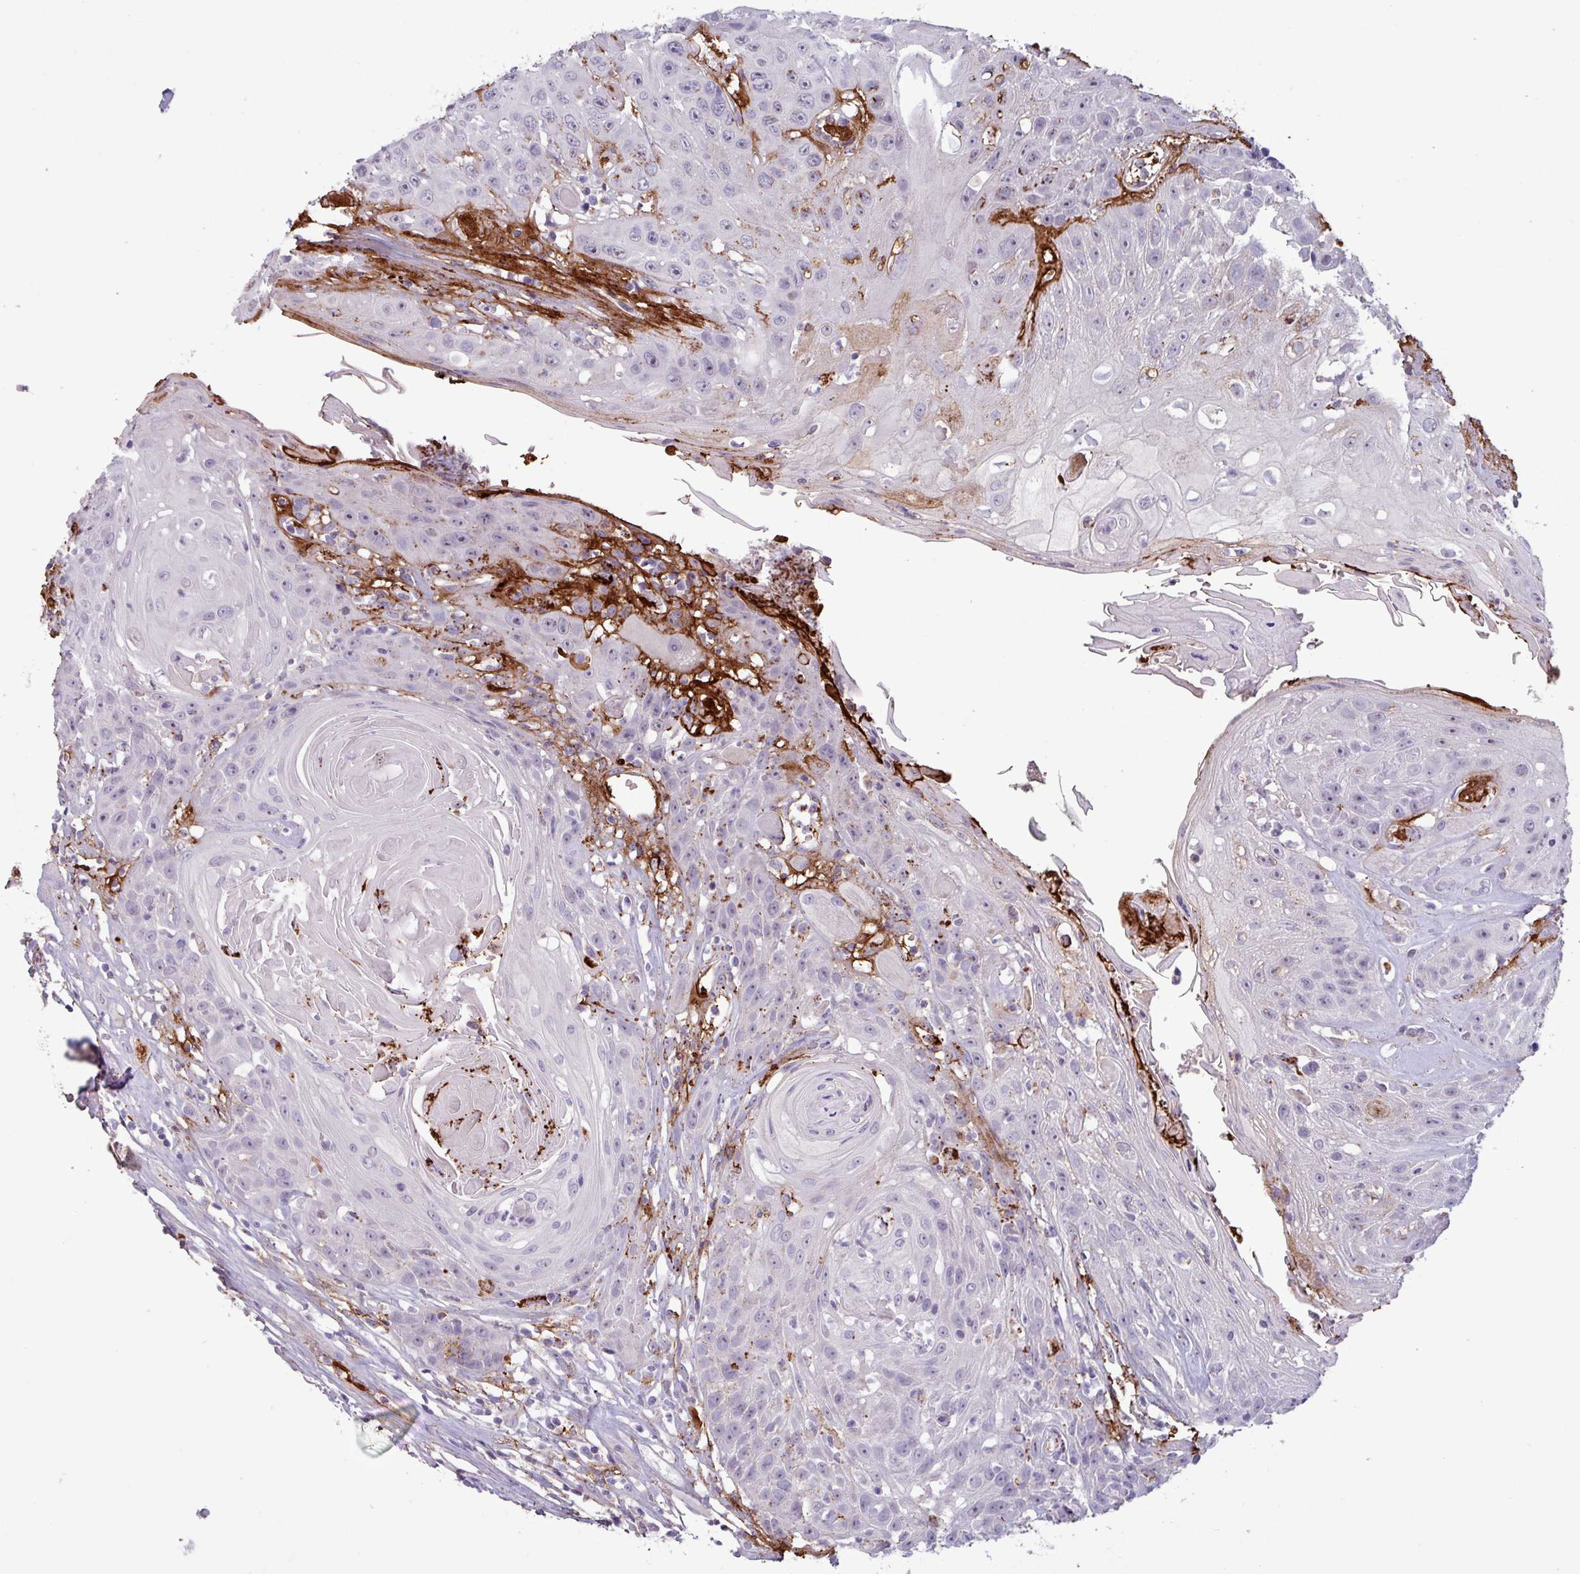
{"staining": {"intensity": "negative", "quantity": "none", "location": "none"}, "tissue": "head and neck cancer", "cell_type": "Tumor cells", "image_type": "cancer", "snomed": [{"axis": "morphology", "description": "Squamous cell carcinoma, NOS"}, {"axis": "topography", "description": "Head-Neck"}], "caption": "Tumor cells are negative for brown protein staining in head and neck cancer (squamous cell carcinoma).", "gene": "PLIN2", "patient": {"sex": "female", "age": 59}}